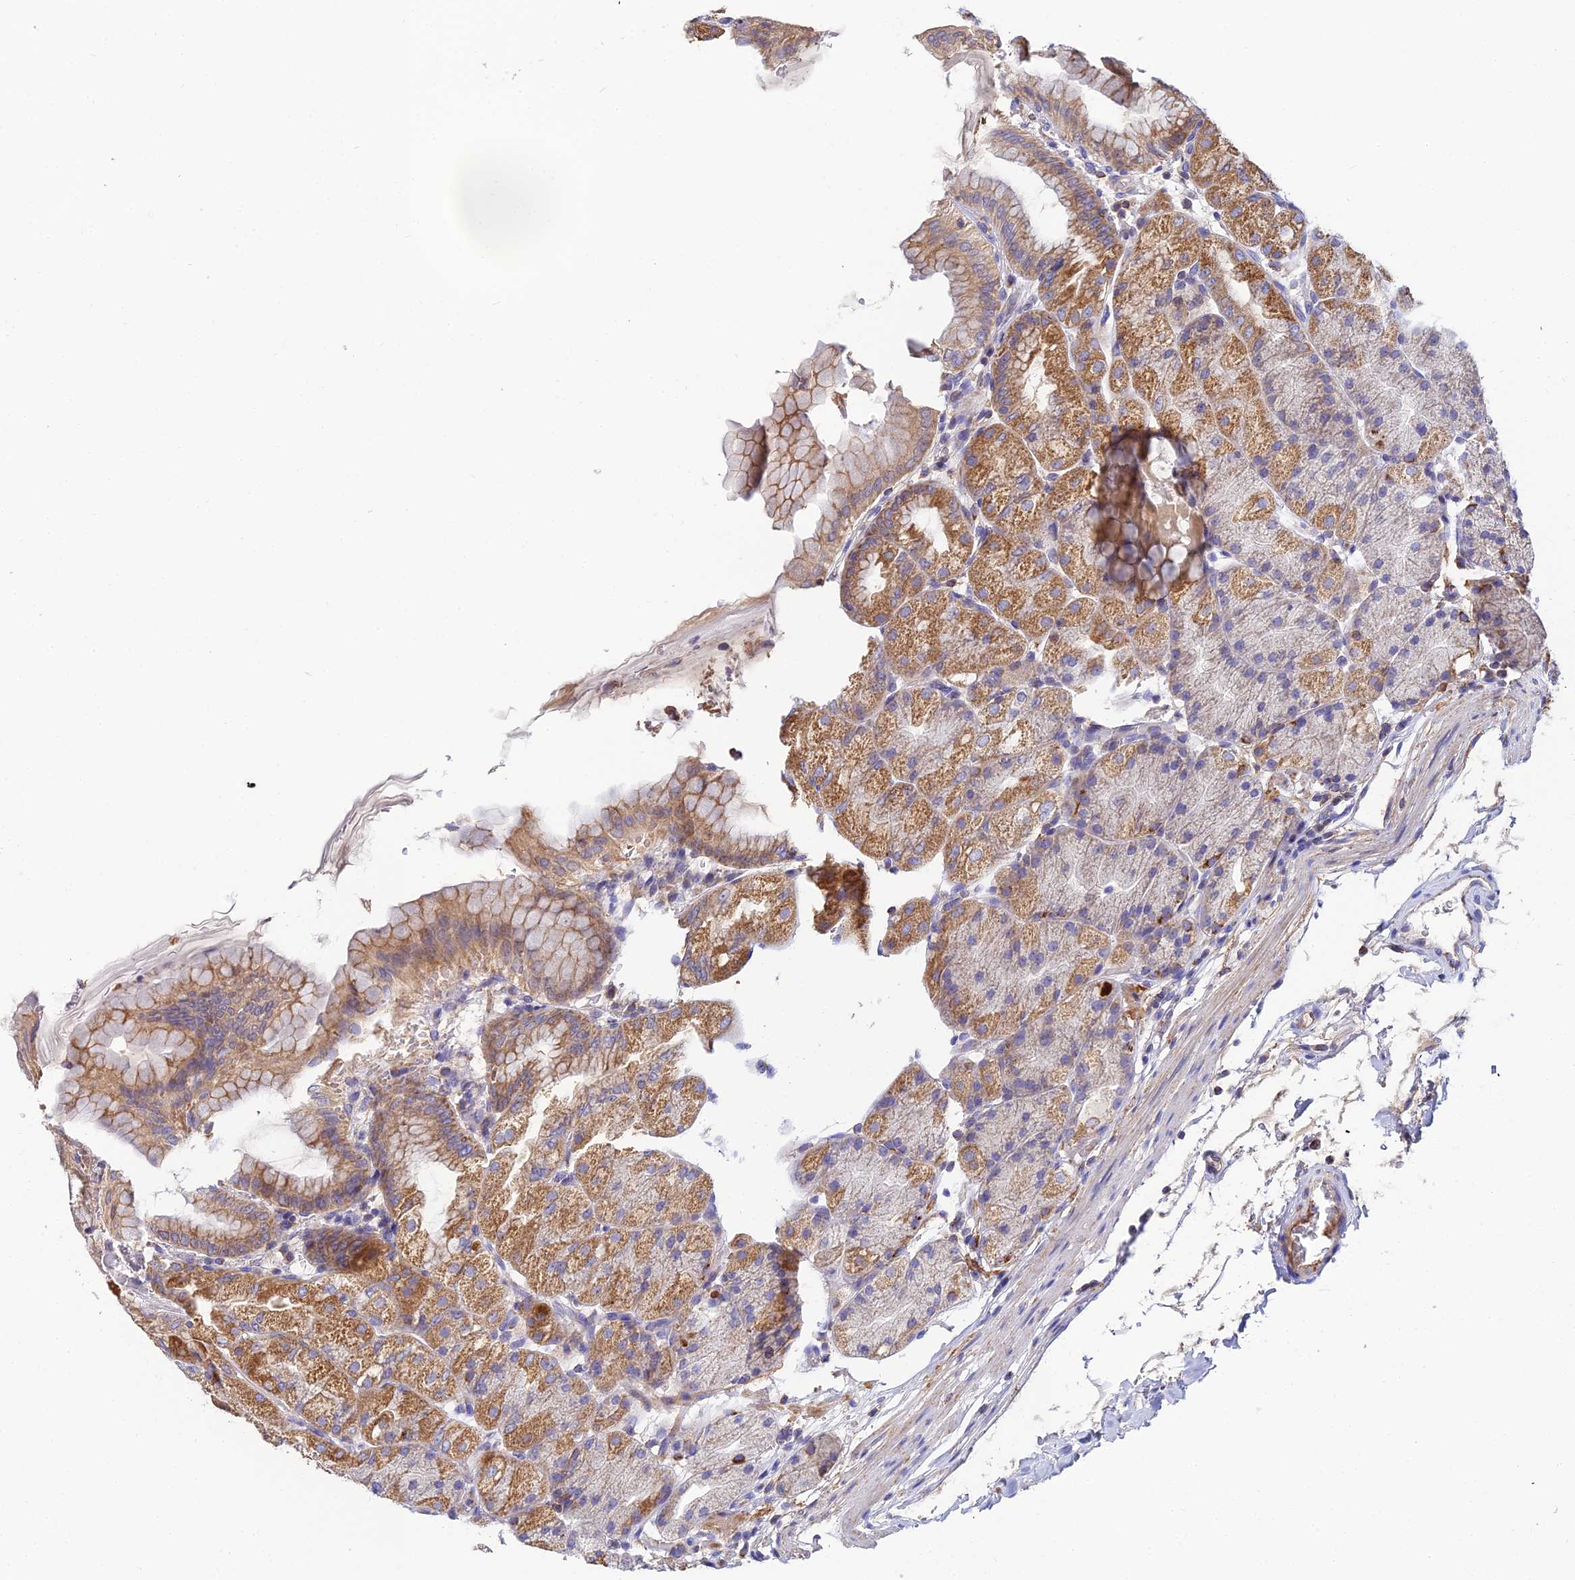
{"staining": {"intensity": "moderate", "quantity": ">75%", "location": "cytoplasmic/membranous"}, "tissue": "stomach", "cell_type": "Glandular cells", "image_type": "normal", "snomed": [{"axis": "morphology", "description": "Normal tissue, NOS"}, {"axis": "topography", "description": "Stomach, upper"}, {"axis": "topography", "description": "Stomach, lower"}], "caption": "Stomach was stained to show a protein in brown. There is medium levels of moderate cytoplasmic/membranous staining in about >75% of glandular cells.", "gene": "NIPSNAP3A", "patient": {"sex": "male", "age": 62}}